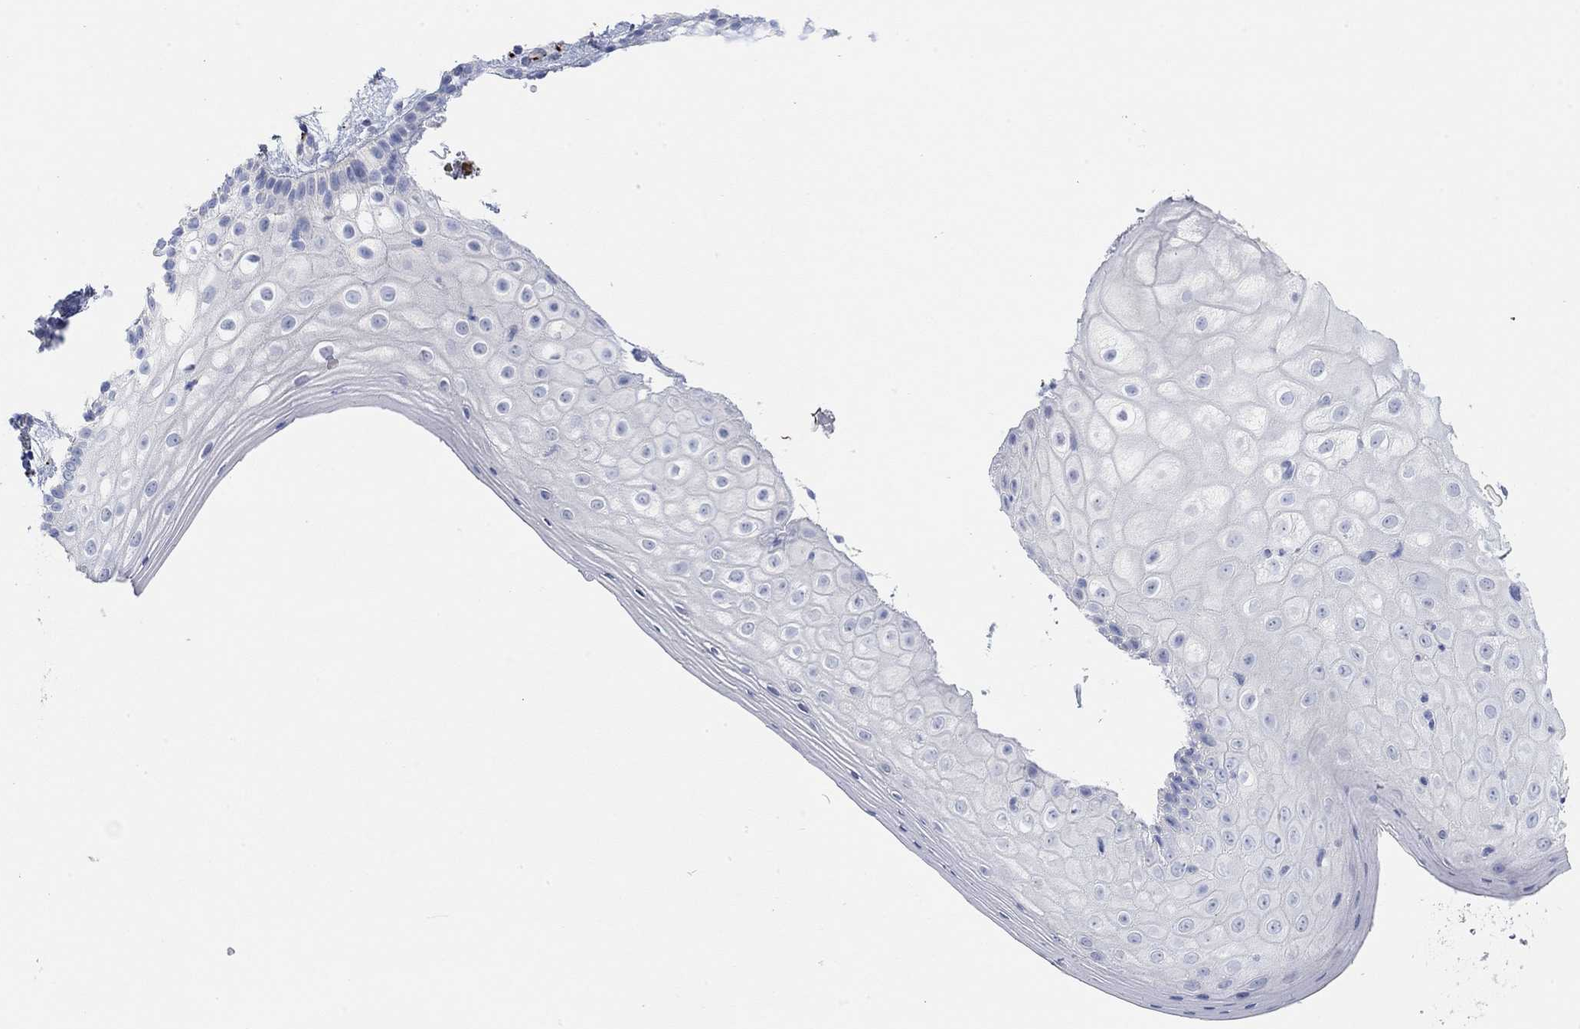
{"staining": {"intensity": "negative", "quantity": "none", "location": "none"}, "tissue": "vagina", "cell_type": "Squamous epithelial cells", "image_type": "normal", "snomed": [{"axis": "morphology", "description": "Normal tissue, NOS"}, {"axis": "topography", "description": "Vagina"}], "caption": "Immunohistochemistry (IHC) of normal human vagina demonstrates no staining in squamous epithelial cells.", "gene": "VAT1L", "patient": {"sex": "female", "age": 47}}